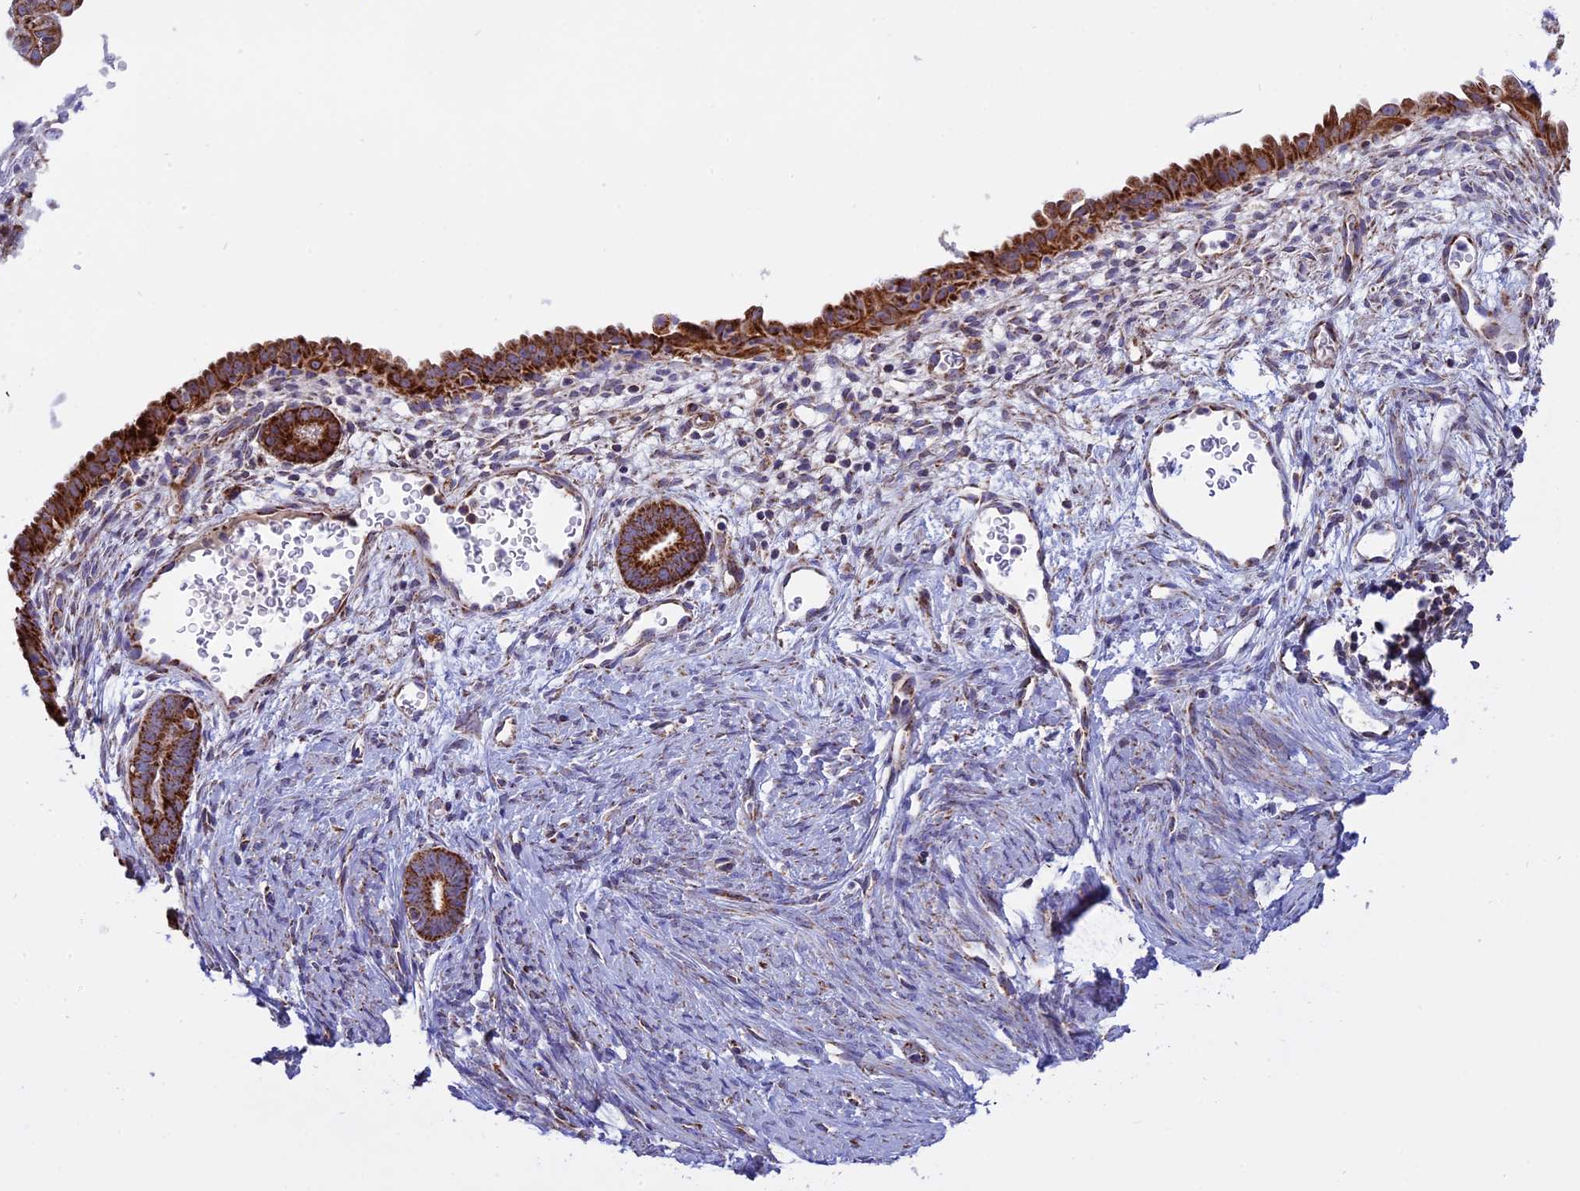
{"staining": {"intensity": "moderate", "quantity": ">75%", "location": "cytoplasmic/membranous"}, "tissue": "endometrial cancer", "cell_type": "Tumor cells", "image_type": "cancer", "snomed": [{"axis": "morphology", "description": "Adenocarcinoma, NOS"}, {"axis": "topography", "description": "Endometrium"}], "caption": "IHC of adenocarcinoma (endometrial) demonstrates medium levels of moderate cytoplasmic/membranous positivity in approximately >75% of tumor cells. Using DAB (brown) and hematoxylin (blue) stains, captured at high magnification using brightfield microscopy.", "gene": "MRPS34", "patient": {"sex": "female", "age": 51}}